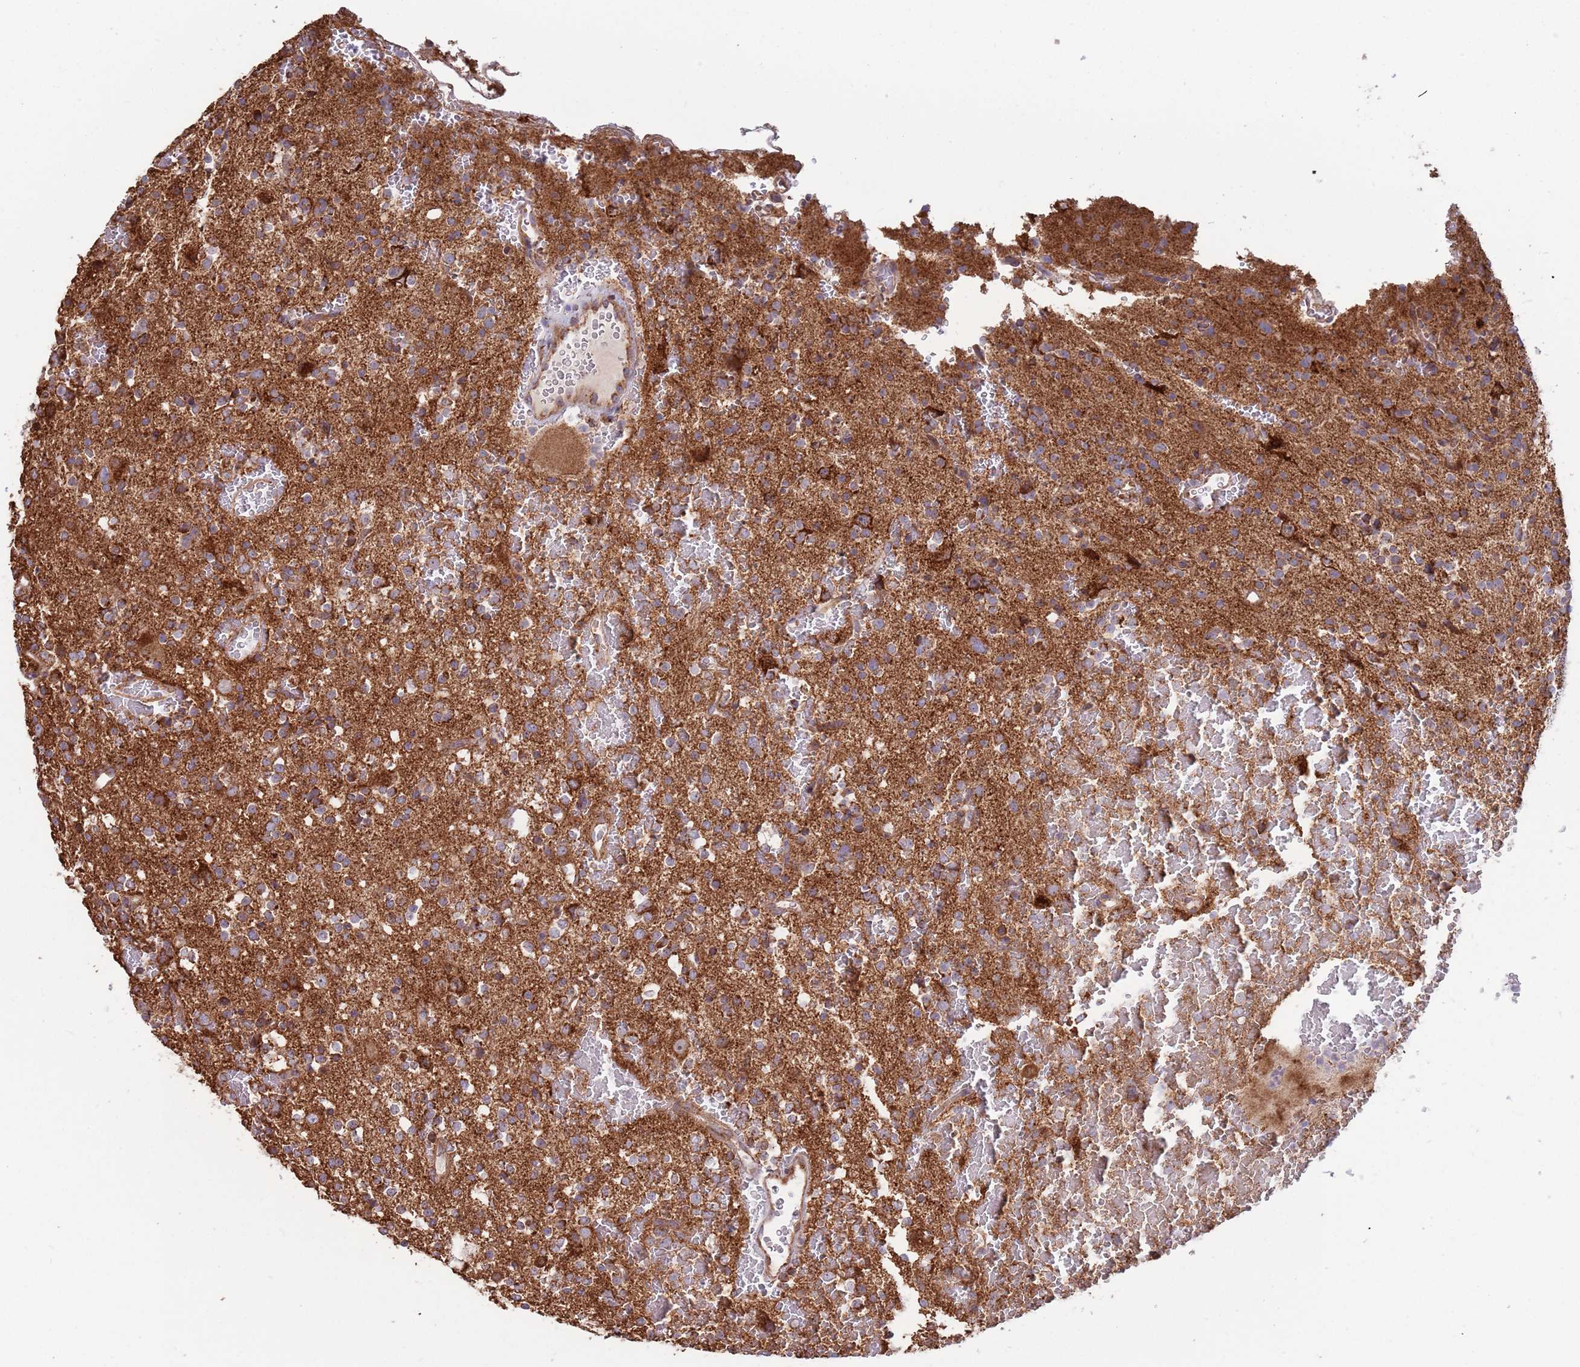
{"staining": {"intensity": "moderate", "quantity": "25%-75%", "location": "cytoplasmic/membranous"}, "tissue": "glioma", "cell_type": "Tumor cells", "image_type": "cancer", "snomed": [{"axis": "morphology", "description": "Glioma, malignant, High grade"}, {"axis": "topography", "description": "Brain"}], "caption": "The photomicrograph exhibits a brown stain indicating the presence of a protein in the cytoplasmic/membranous of tumor cells in malignant high-grade glioma.", "gene": "ATP5PD", "patient": {"sex": "male", "age": 47}}